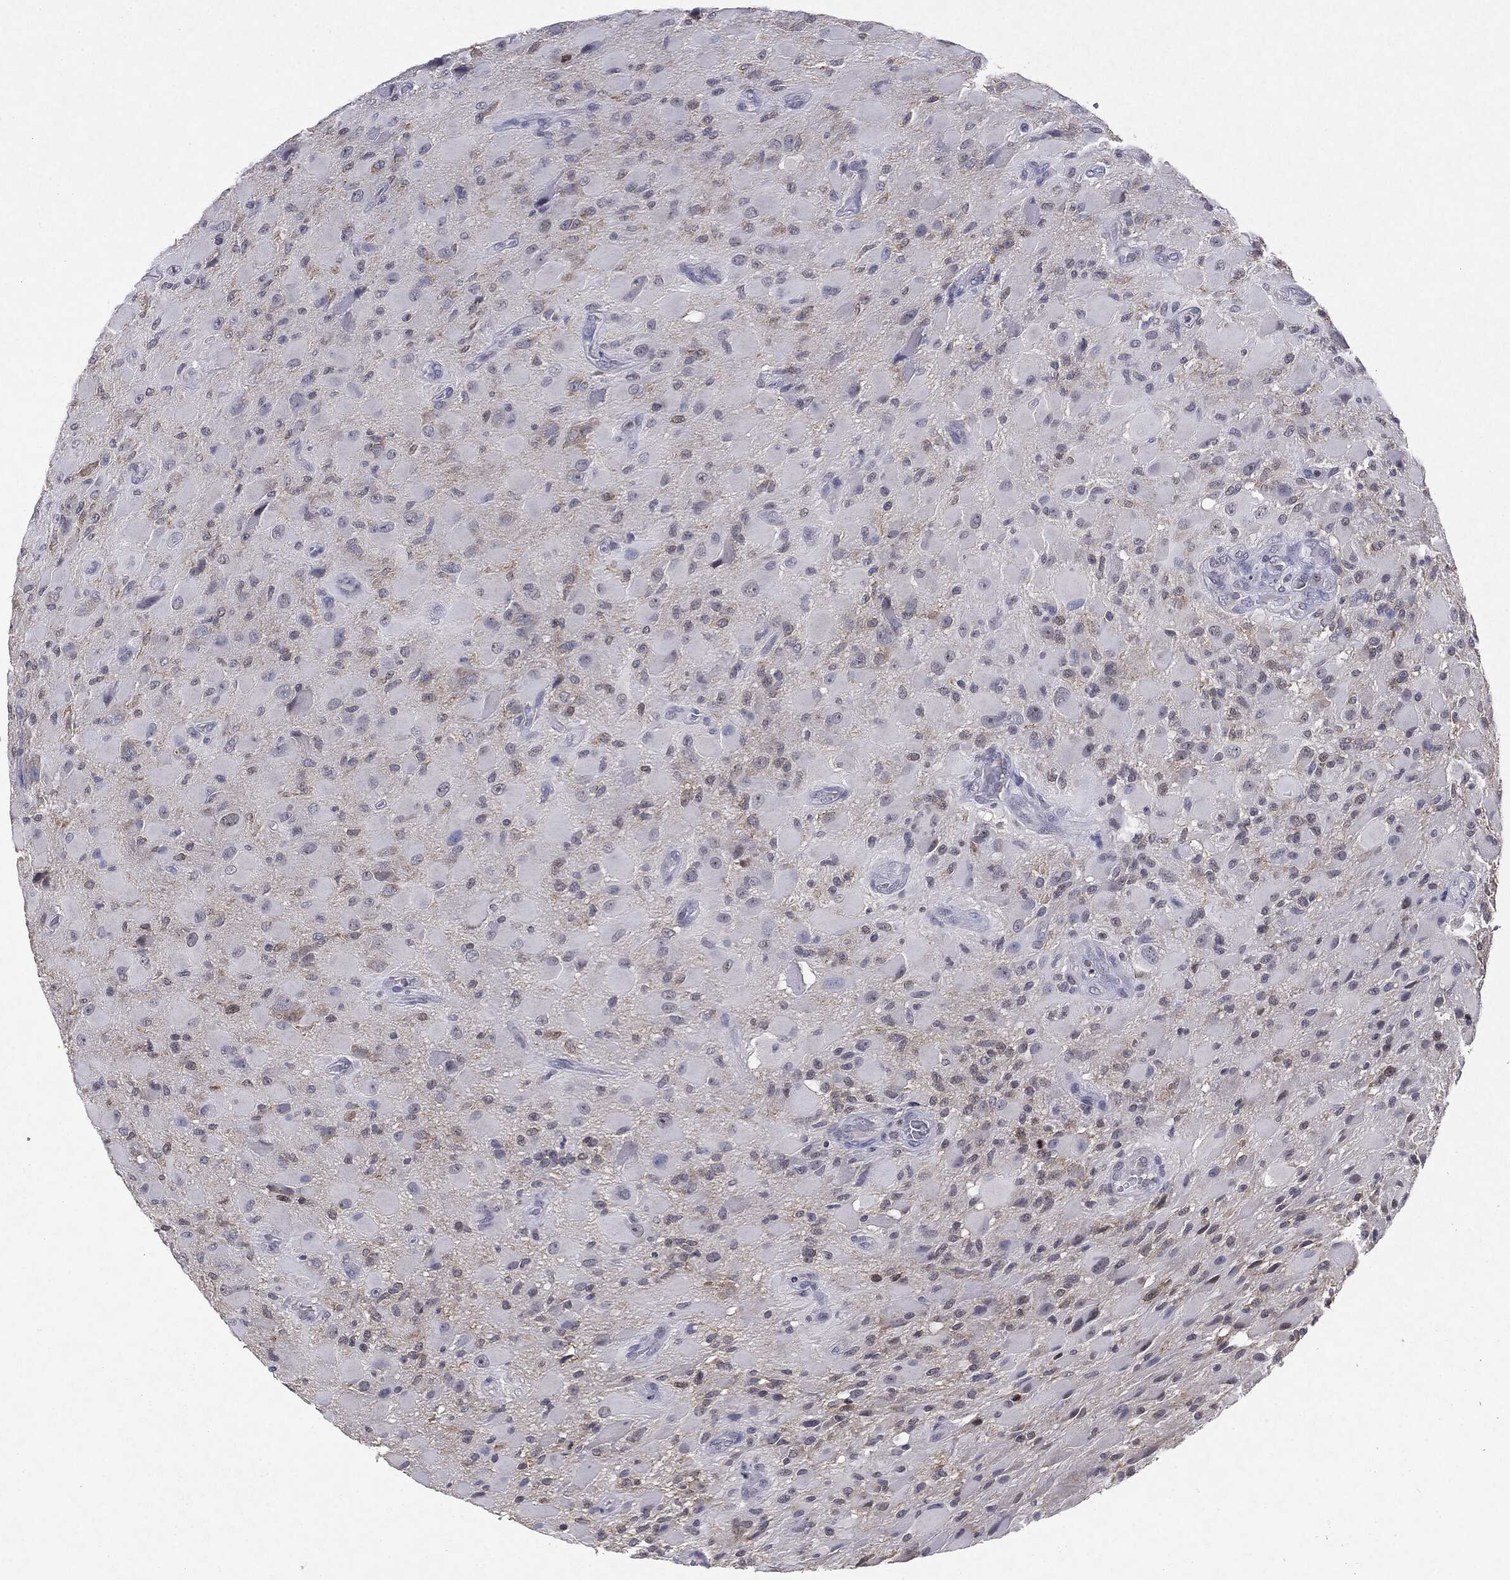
{"staining": {"intensity": "negative", "quantity": "none", "location": "none"}, "tissue": "glioma", "cell_type": "Tumor cells", "image_type": "cancer", "snomed": [{"axis": "morphology", "description": "Glioma, malignant, High grade"}, {"axis": "topography", "description": "Cerebral cortex"}], "caption": "The IHC image has no significant expression in tumor cells of malignant glioma (high-grade) tissue.", "gene": "KIF2C", "patient": {"sex": "male", "age": 35}}